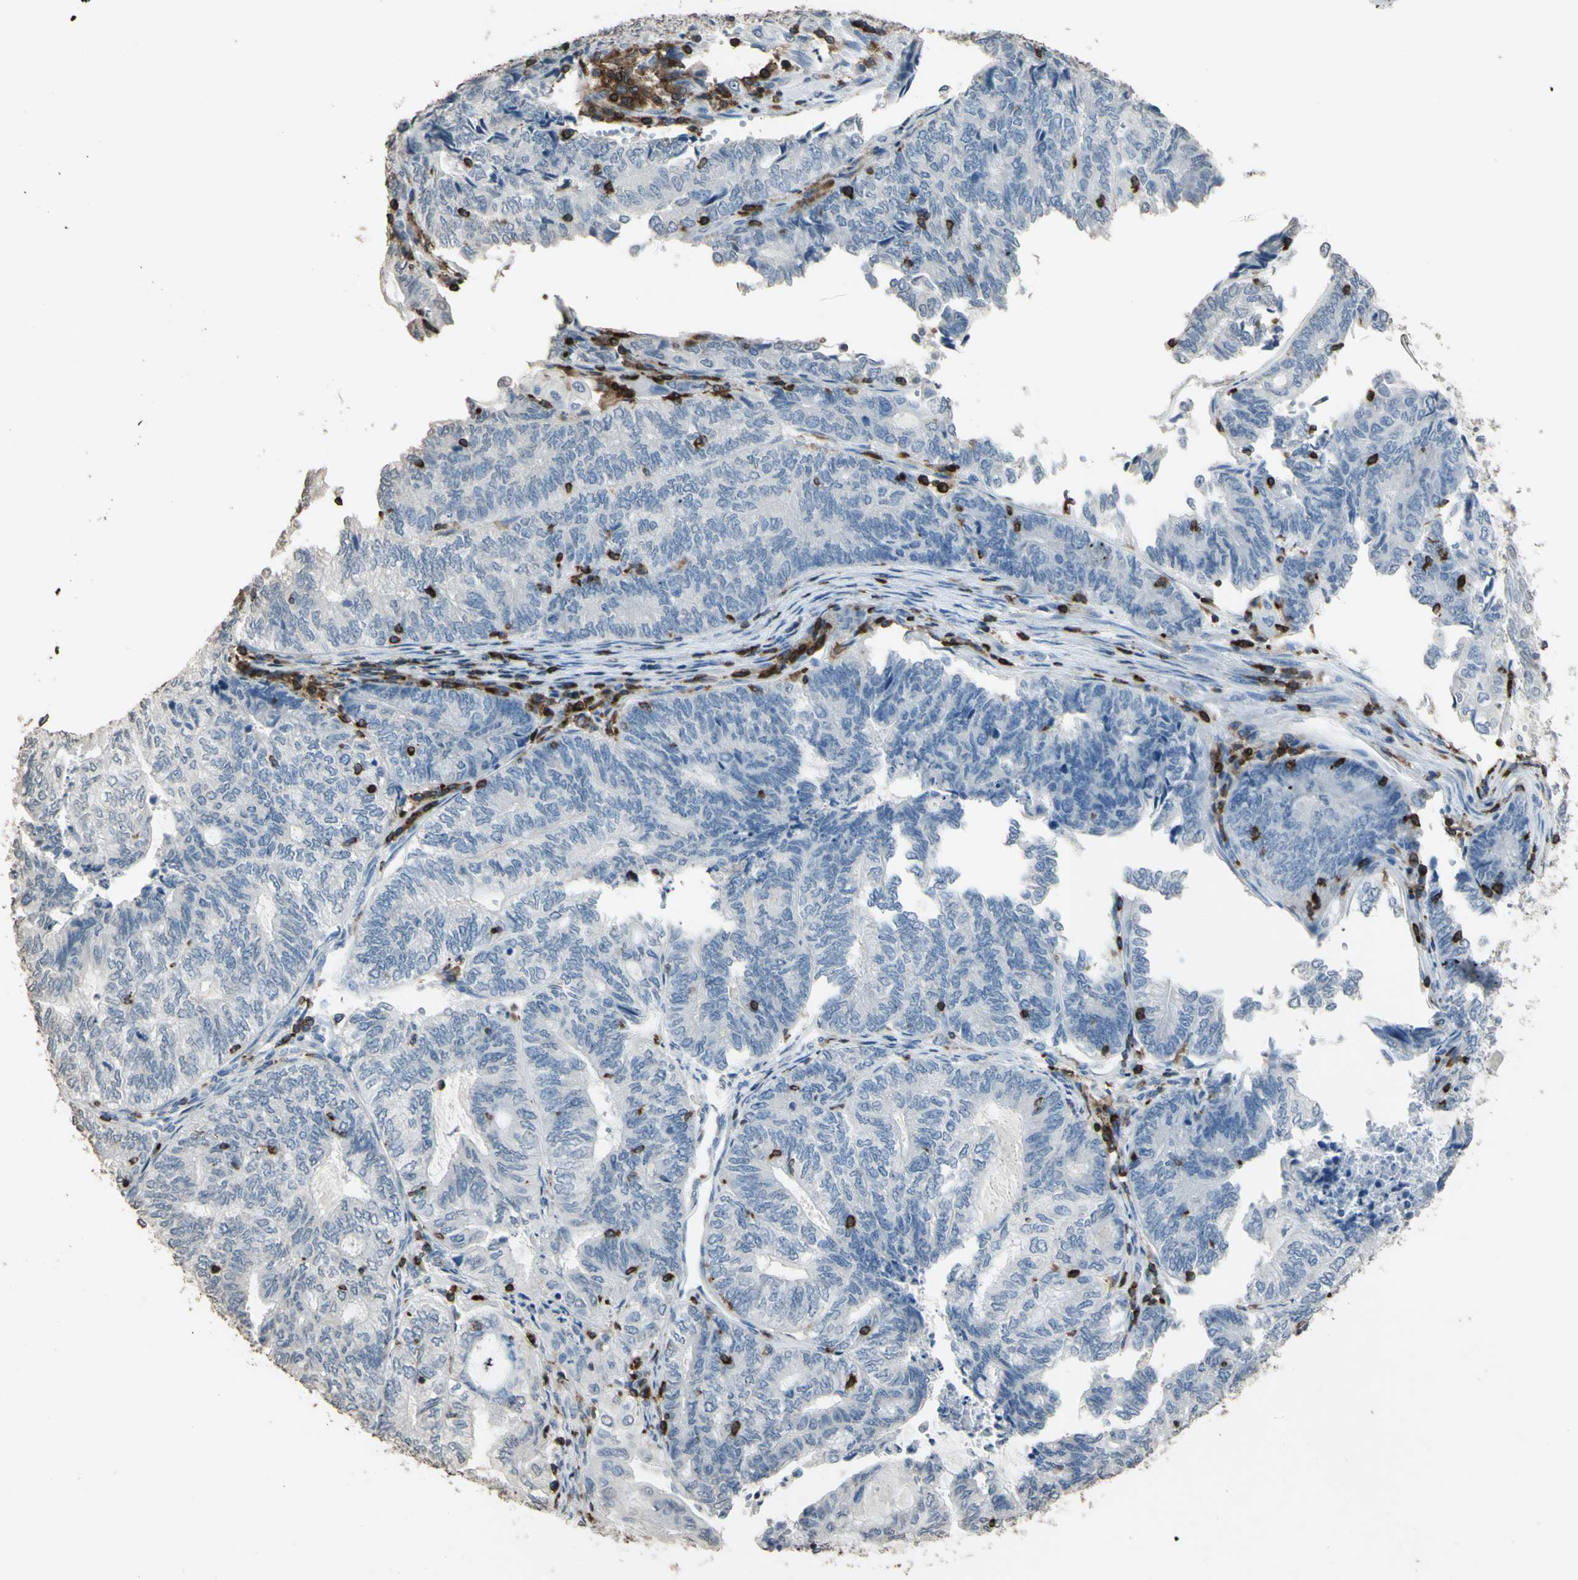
{"staining": {"intensity": "negative", "quantity": "none", "location": "none"}, "tissue": "endometrial cancer", "cell_type": "Tumor cells", "image_type": "cancer", "snomed": [{"axis": "morphology", "description": "Adenocarcinoma, NOS"}, {"axis": "topography", "description": "Uterus"}, {"axis": "topography", "description": "Endometrium"}], "caption": "Human adenocarcinoma (endometrial) stained for a protein using immunohistochemistry (IHC) displays no expression in tumor cells.", "gene": "PSTPIP1", "patient": {"sex": "female", "age": 70}}